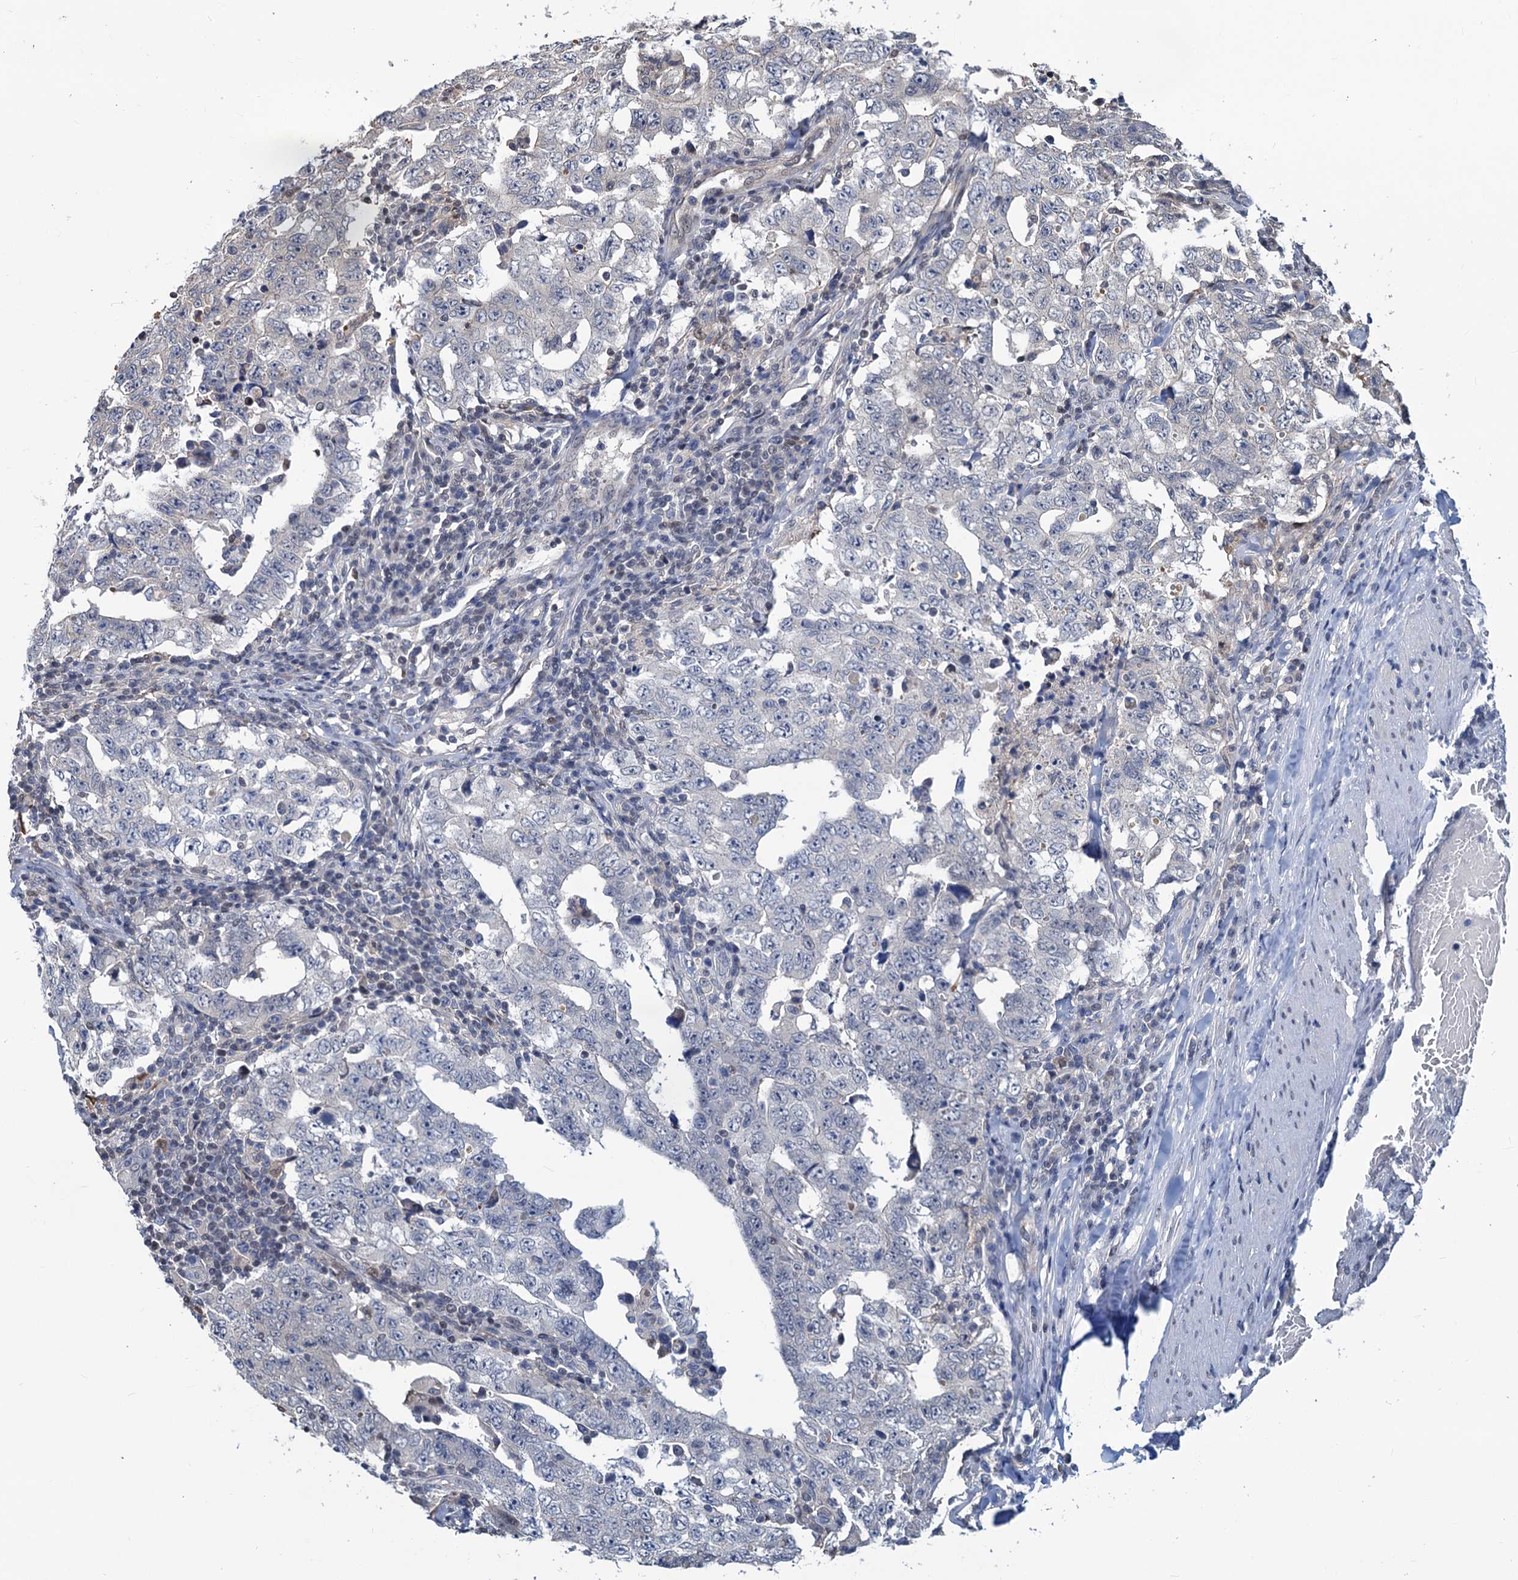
{"staining": {"intensity": "negative", "quantity": "none", "location": "none"}, "tissue": "testis cancer", "cell_type": "Tumor cells", "image_type": "cancer", "snomed": [{"axis": "morphology", "description": "Carcinoma, Embryonal, NOS"}, {"axis": "topography", "description": "Testis"}], "caption": "A micrograph of human testis embryonal carcinoma is negative for staining in tumor cells.", "gene": "RTKN2", "patient": {"sex": "male", "age": 26}}